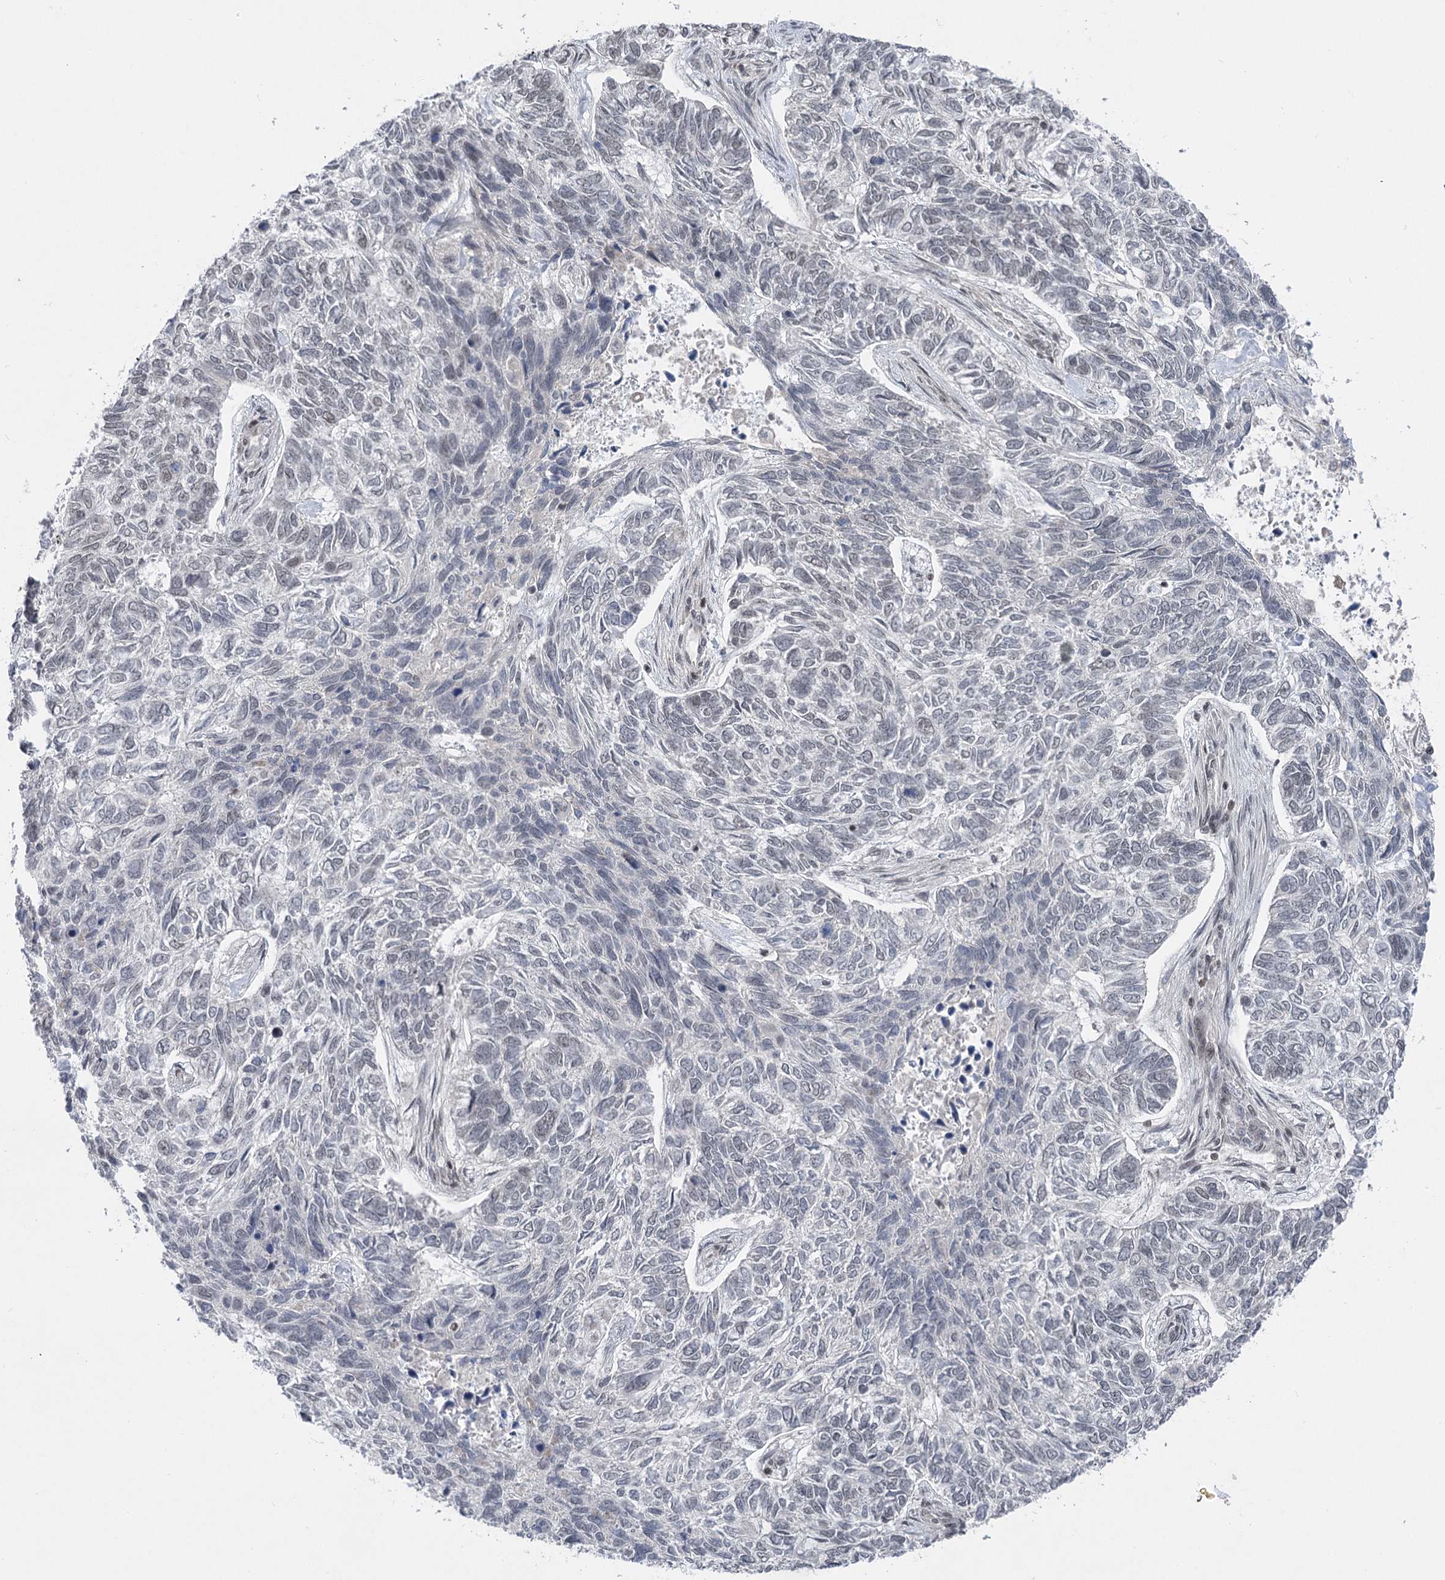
{"staining": {"intensity": "negative", "quantity": "none", "location": "none"}, "tissue": "skin cancer", "cell_type": "Tumor cells", "image_type": "cancer", "snomed": [{"axis": "morphology", "description": "Basal cell carcinoma"}, {"axis": "topography", "description": "Skin"}], "caption": "High power microscopy image of an immunohistochemistry micrograph of basal cell carcinoma (skin), revealing no significant staining in tumor cells. The staining was performed using DAB (3,3'-diaminobenzidine) to visualize the protein expression in brown, while the nuclei were stained in blue with hematoxylin (Magnification: 20x).", "gene": "CGGBP1", "patient": {"sex": "female", "age": 65}}